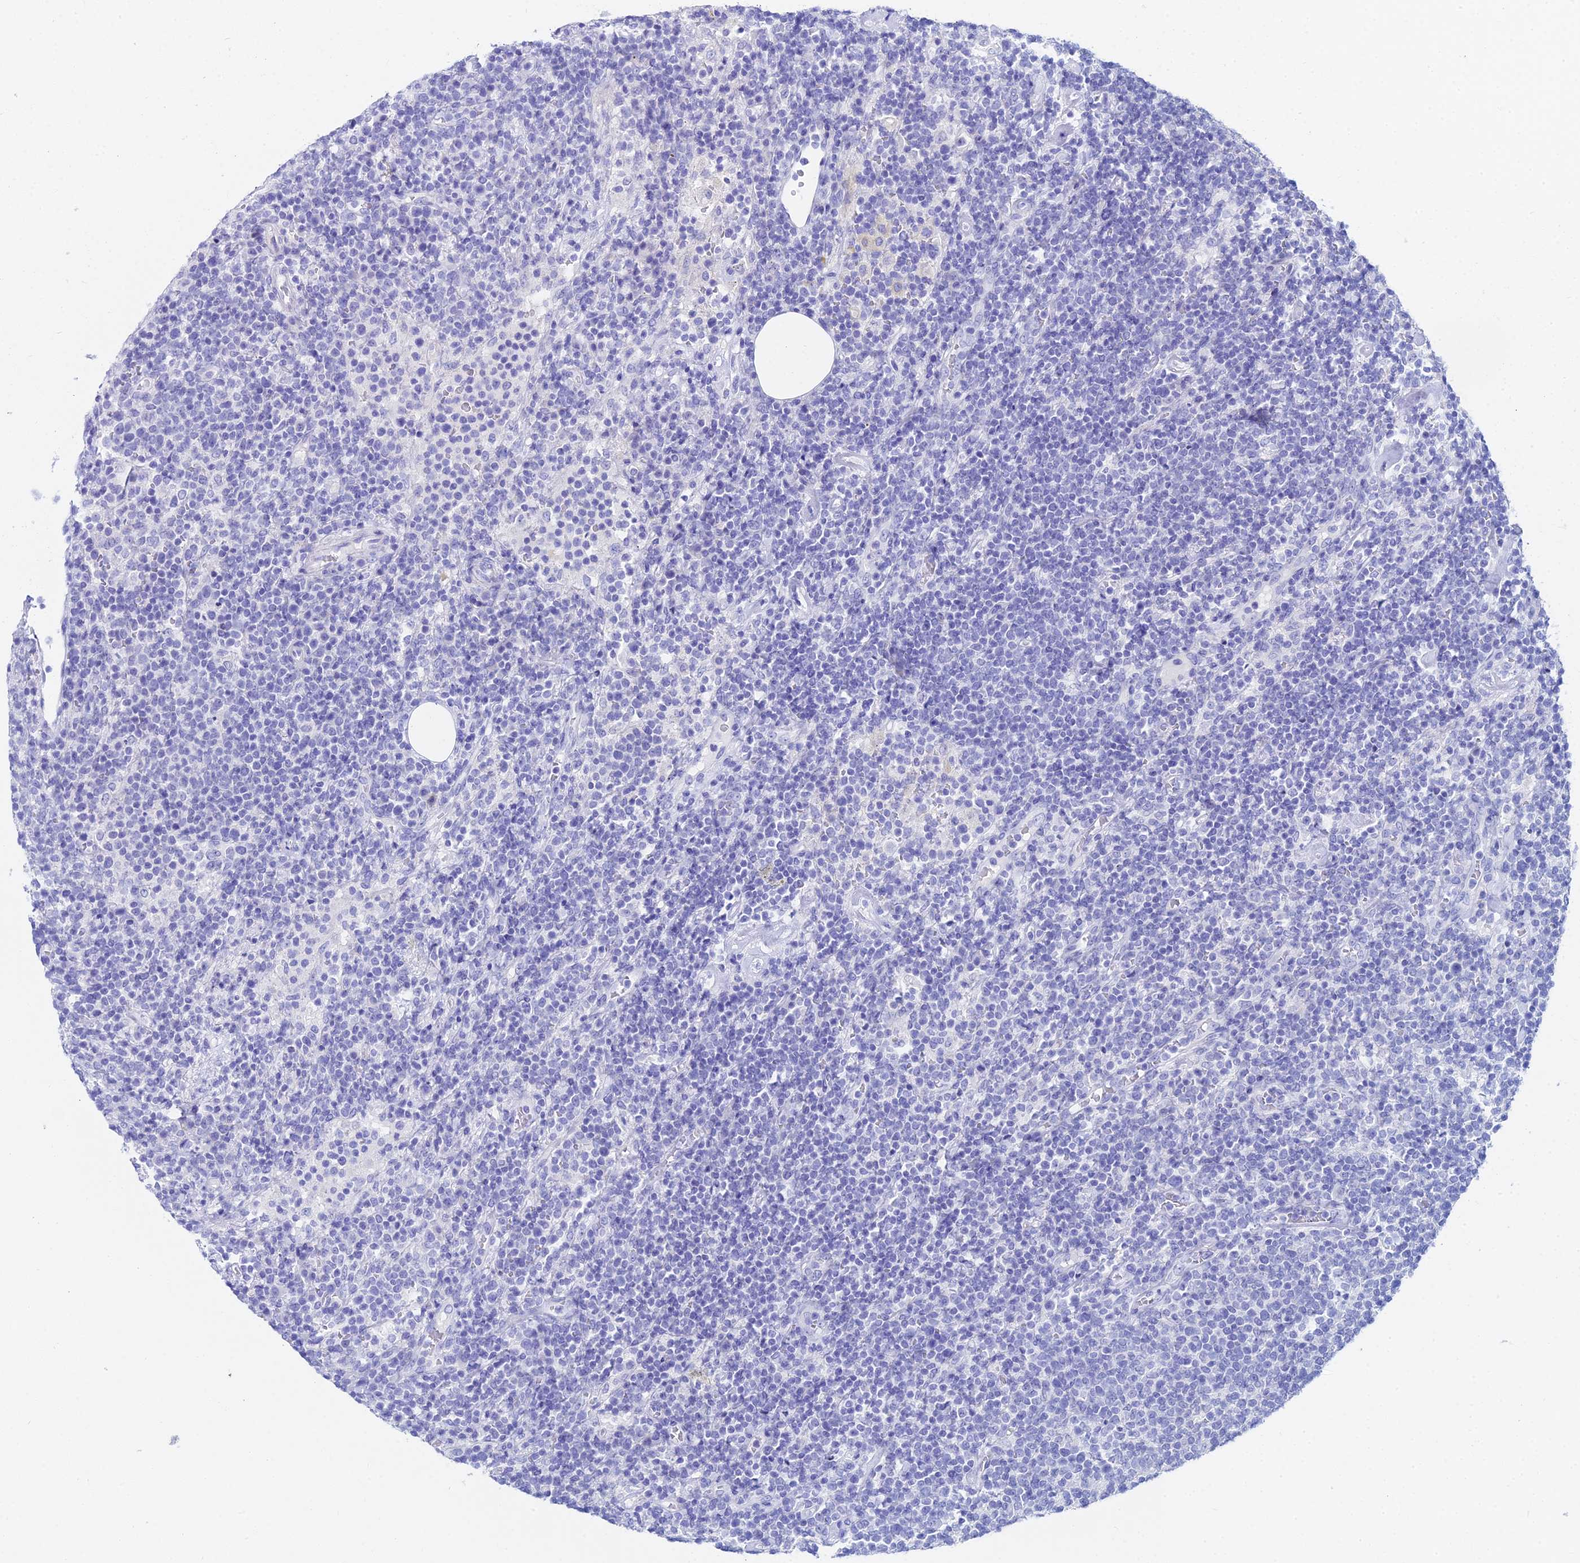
{"staining": {"intensity": "negative", "quantity": "none", "location": "none"}, "tissue": "lymphoma", "cell_type": "Tumor cells", "image_type": "cancer", "snomed": [{"axis": "morphology", "description": "Malignant lymphoma, non-Hodgkin's type, High grade"}, {"axis": "topography", "description": "Lymph node"}], "caption": "IHC of human lymphoma displays no positivity in tumor cells.", "gene": "HSPA1L", "patient": {"sex": "male", "age": 61}}